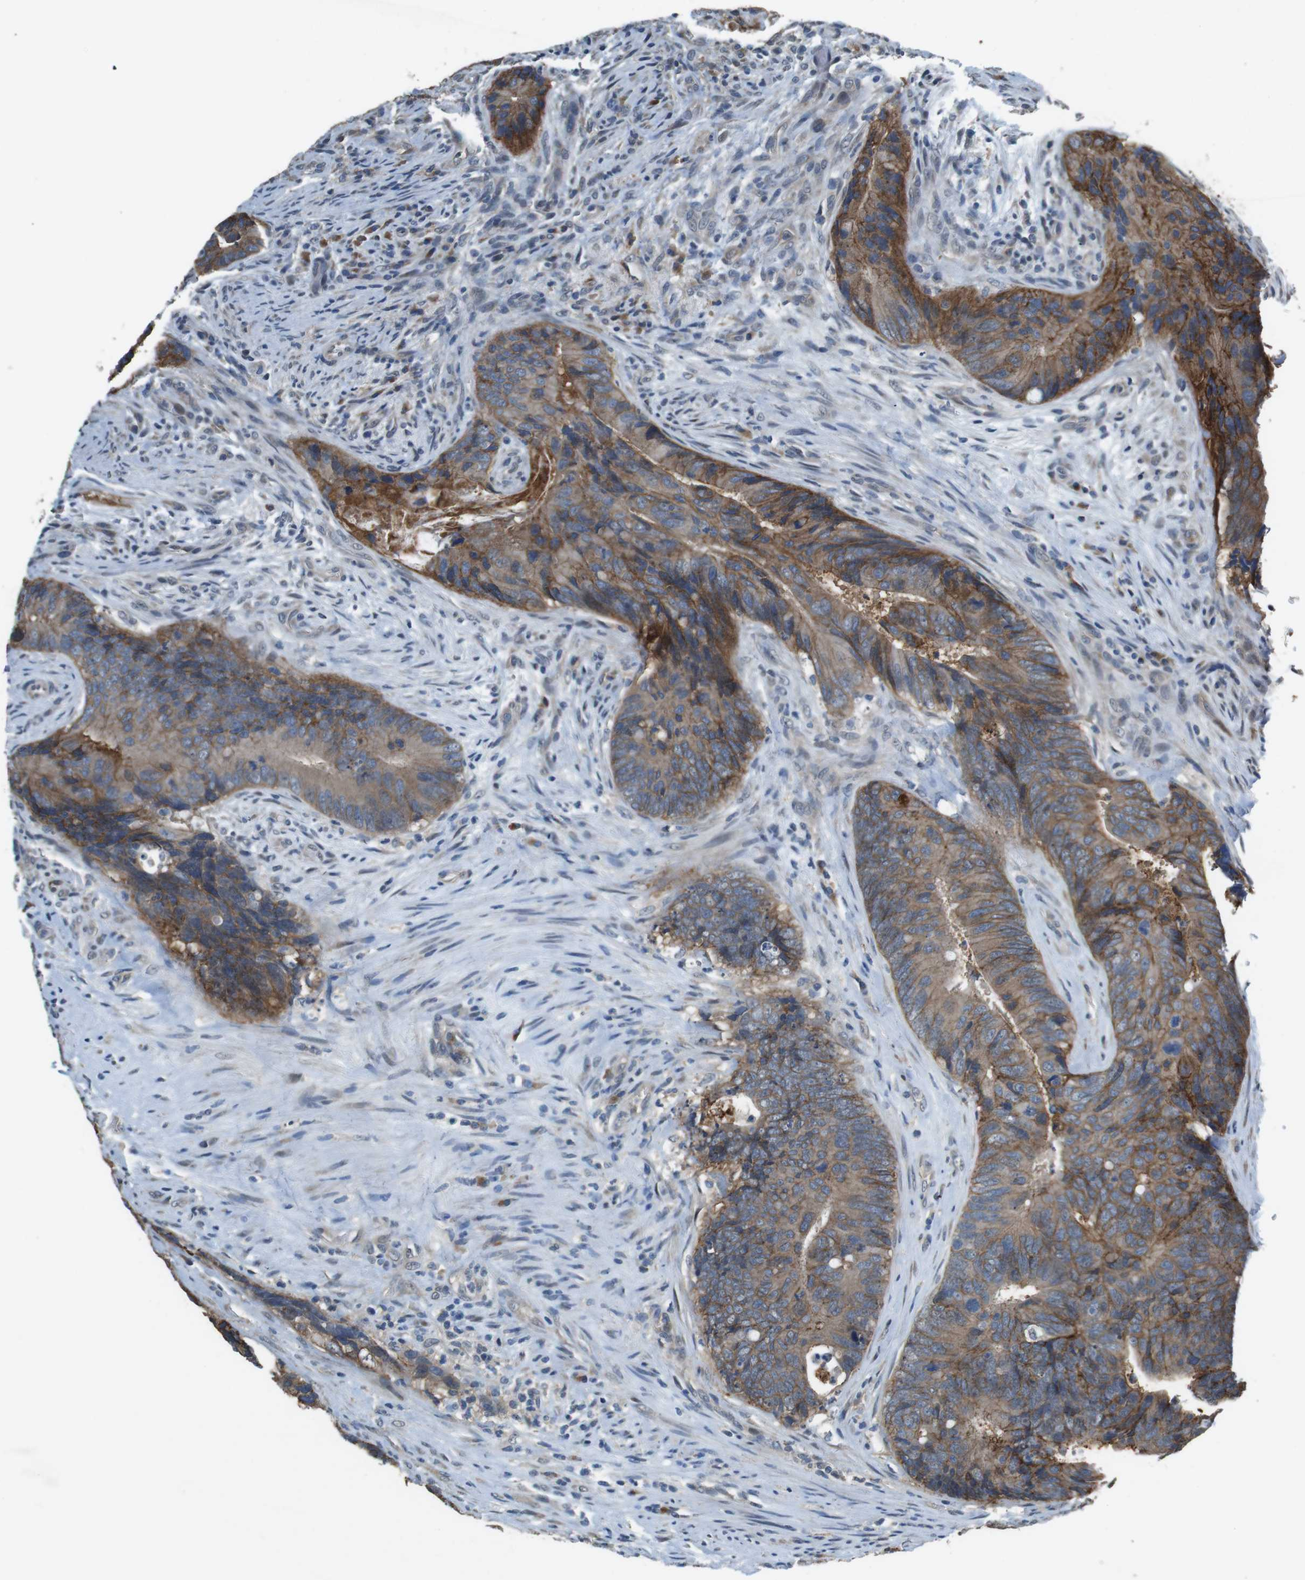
{"staining": {"intensity": "moderate", "quantity": ">75%", "location": "cytoplasmic/membranous"}, "tissue": "colorectal cancer", "cell_type": "Tumor cells", "image_type": "cancer", "snomed": [{"axis": "morphology", "description": "Normal tissue, NOS"}, {"axis": "morphology", "description": "Adenocarcinoma, NOS"}, {"axis": "topography", "description": "Colon"}], "caption": "Immunohistochemical staining of colorectal cancer shows medium levels of moderate cytoplasmic/membranous positivity in about >75% of tumor cells.", "gene": "CLDN7", "patient": {"sex": "male", "age": 56}}